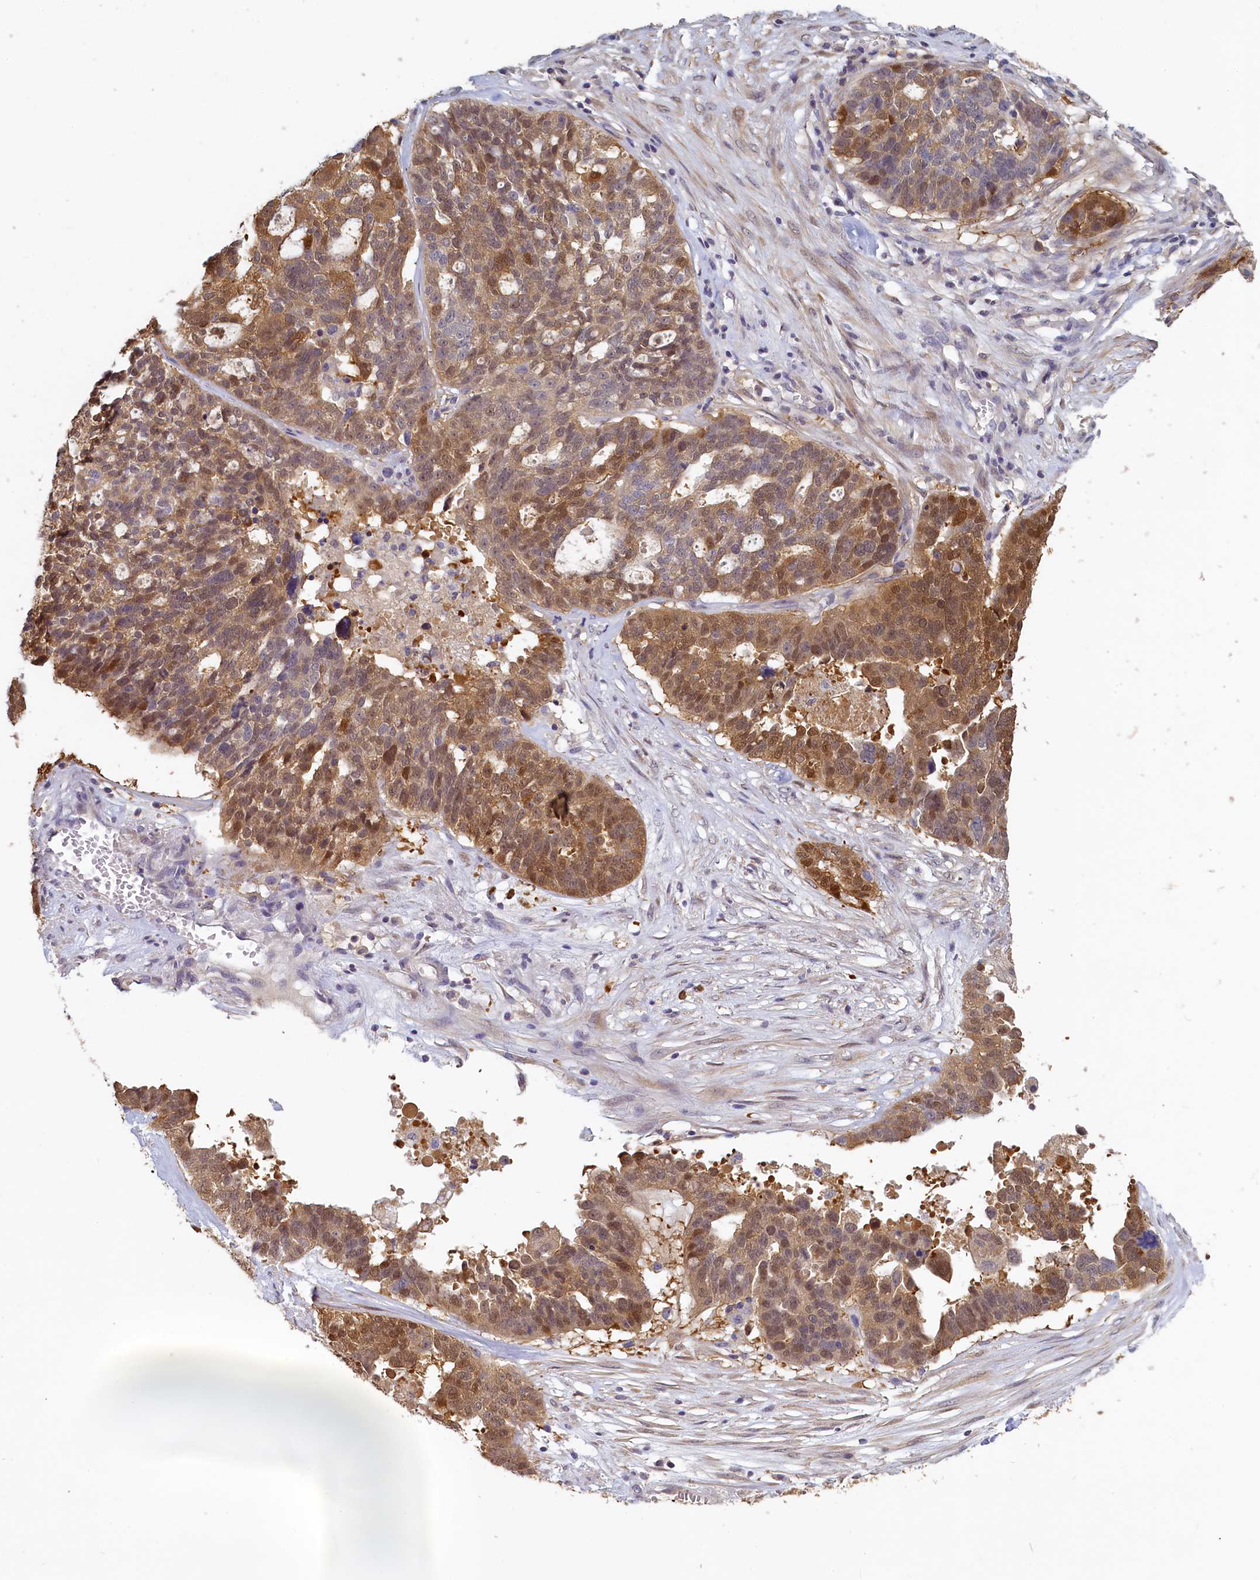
{"staining": {"intensity": "moderate", "quantity": ">75%", "location": "cytoplasmic/membranous,nuclear"}, "tissue": "ovarian cancer", "cell_type": "Tumor cells", "image_type": "cancer", "snomed": [{"axis": "morphology", "description": "Cystadenocarcinoma, serous, NOS"}, {"axis": "topography", "description": "Ovary"}], "caption": "Brown immunohistochemical staining in ovarian cancer (serous cystadenocarcinoma) demonstrates moderate cytoplasmic/membranous and nuclear staining in about >75% of tumor cells. (DAB (3,3'-diaminobenzidine) = brown stain, brightfield microscopy at high magnification).", "gene": "UCHL3", "patient": {"sex": "female", "age": 59}}